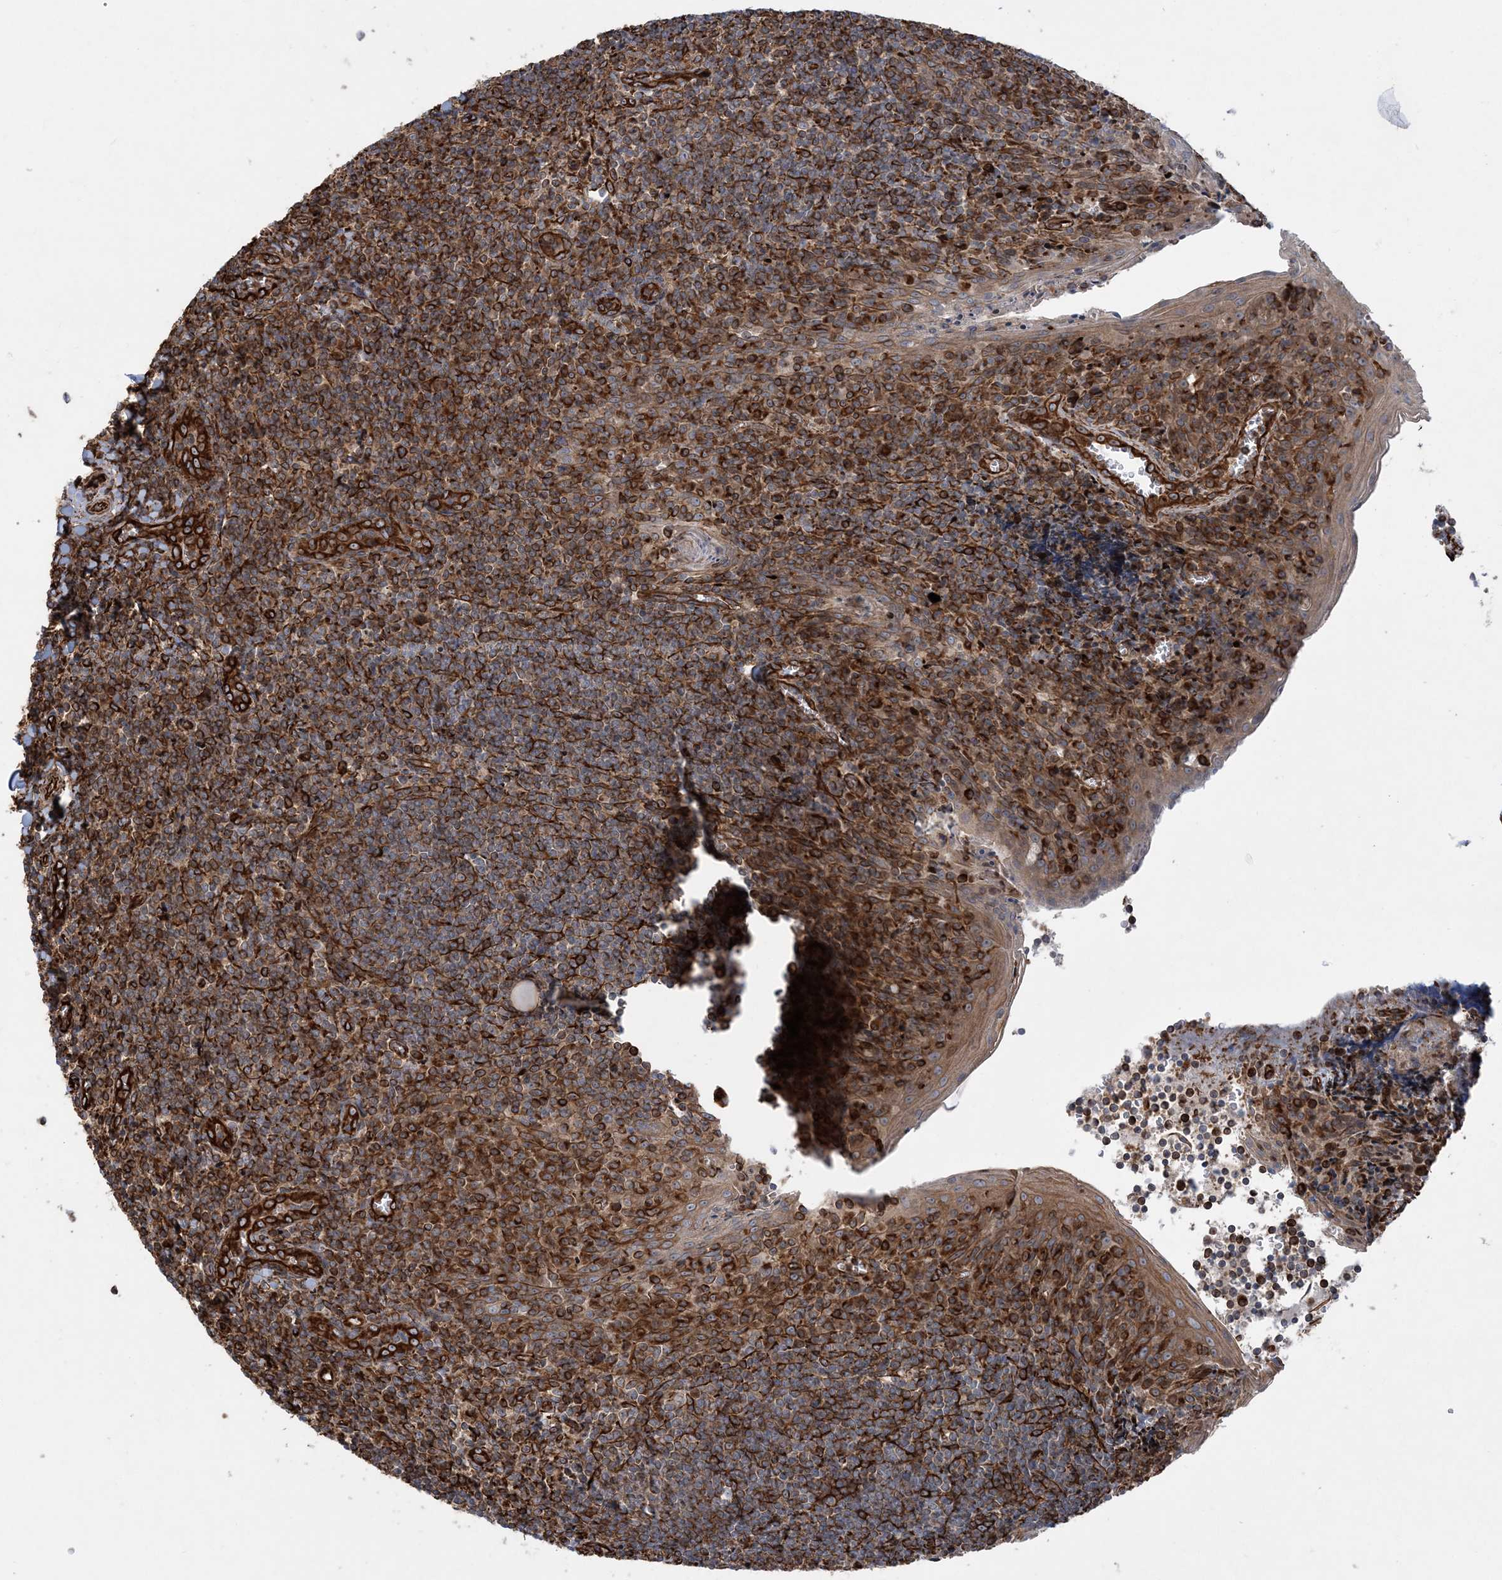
{"staining": {"intensity": "moderate", "quantity": "<25%", "location": "cytoplasmic/membranous"}, "tissue": "tonsil", "cell_type": "Germinal center cells", "image_type": "normal", "snomed": [{"axis": "morphology", "description": "Normal tissue, NOS"}, {"axis": "topography", "description": "Tonsil"}], "caption": "This is a histology image of IHC staining of normal tonsil, which shows moderate positivity in the cytoplasmic/membranous of germinal center cells.", "gene": "FAM114A2", "patient": {"sex": "male", "age": 27}}